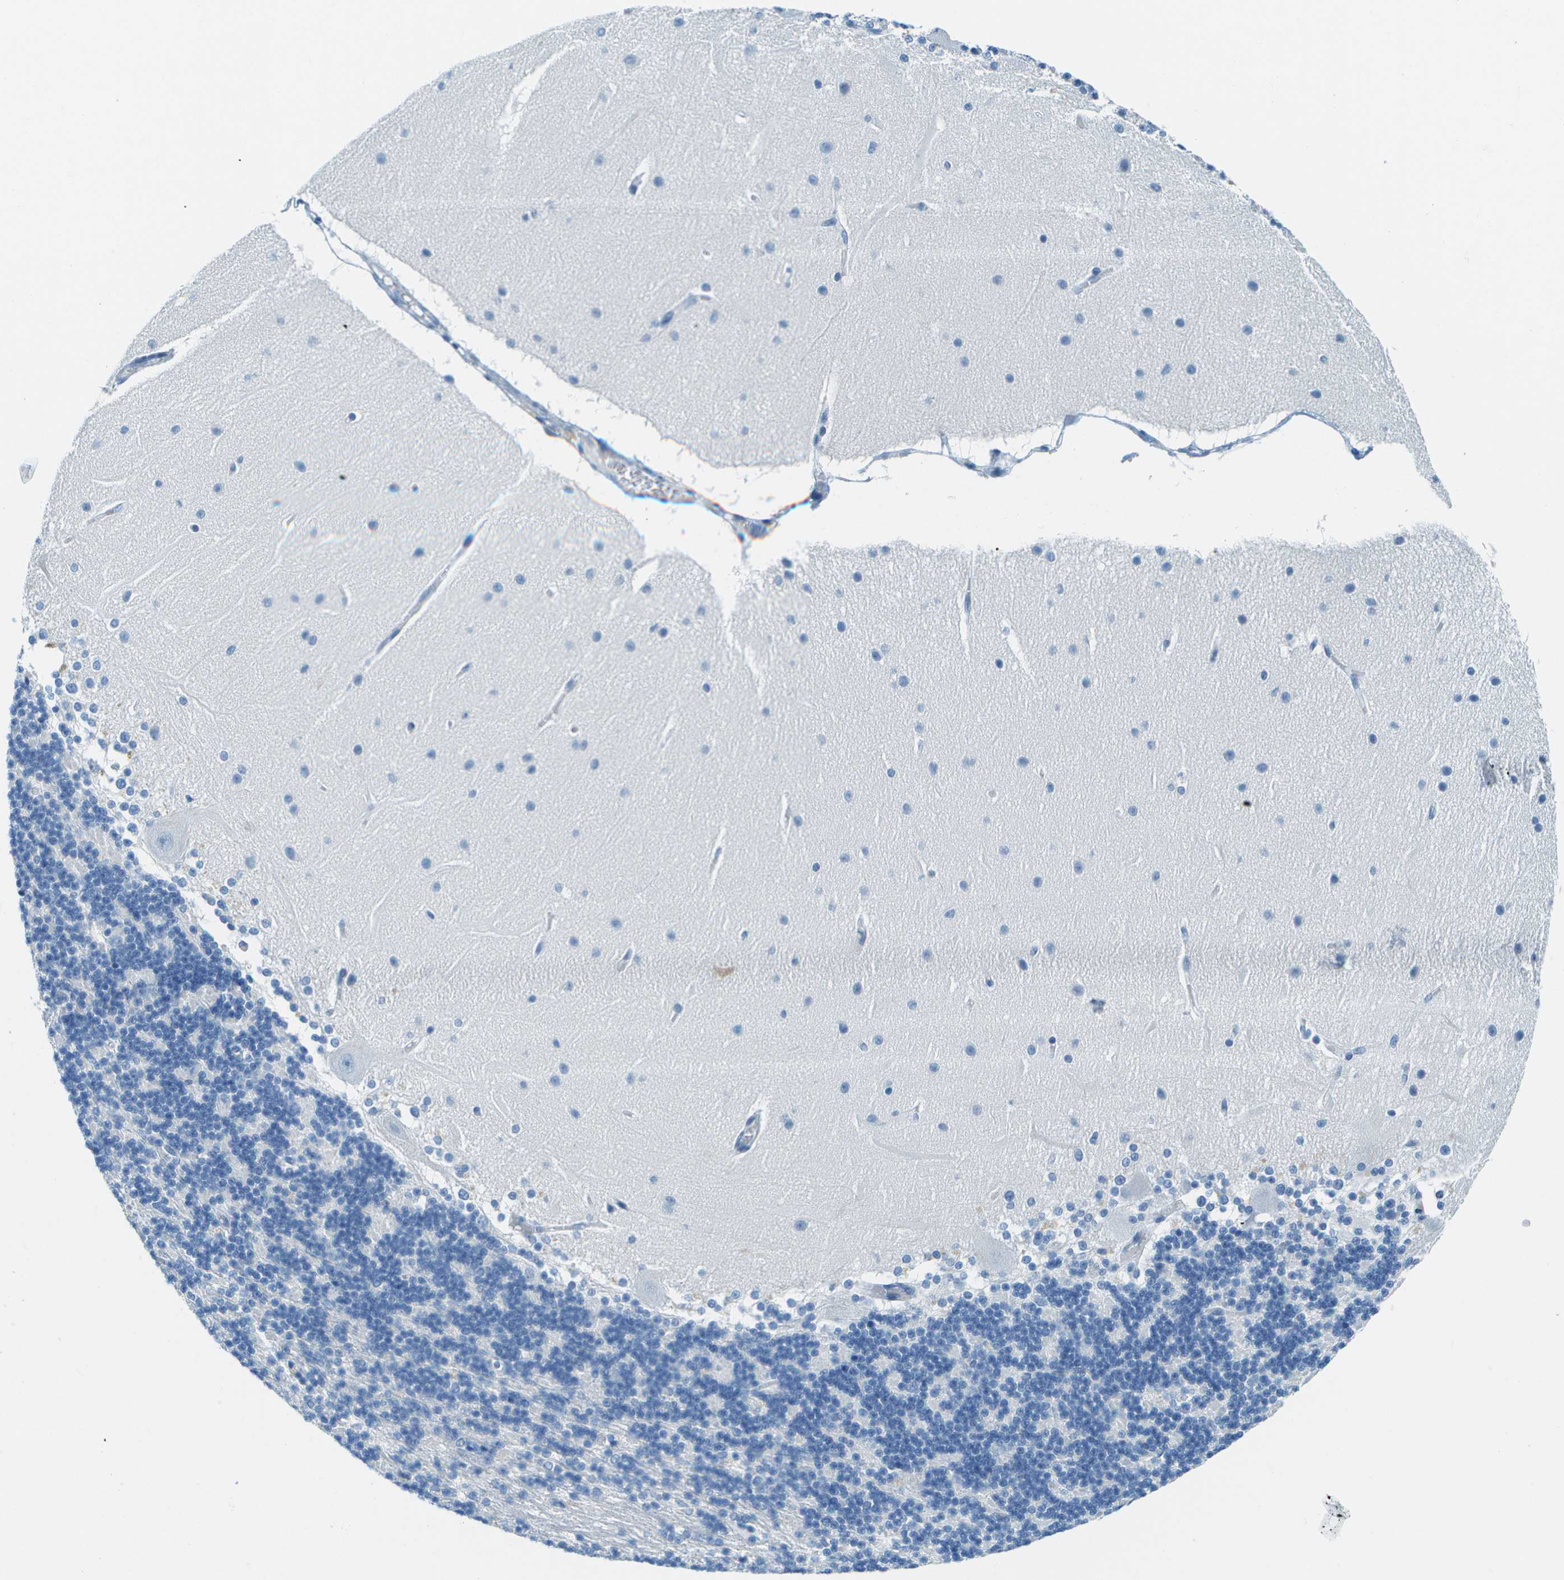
{"staining": {"intensity": "negative", "quantity": "none", "location": "none"}, "tissue": "cerebellum", "cell_type": "Cells in granular layer", "image_type": "normal", "snomed": [{"axis": "morphology", "description": "Normal tissue, NOS"}, {"axis": "topography", "description": "Cerebellum"}], "caption": "This is a photomicrograph of immunohistochemistry (IHC) staining of unremarkable cerebellum, which shows no staining in cells in granular layer.", "gene": "CDHR2", "patient": {"sex": "female", "age": 54}}